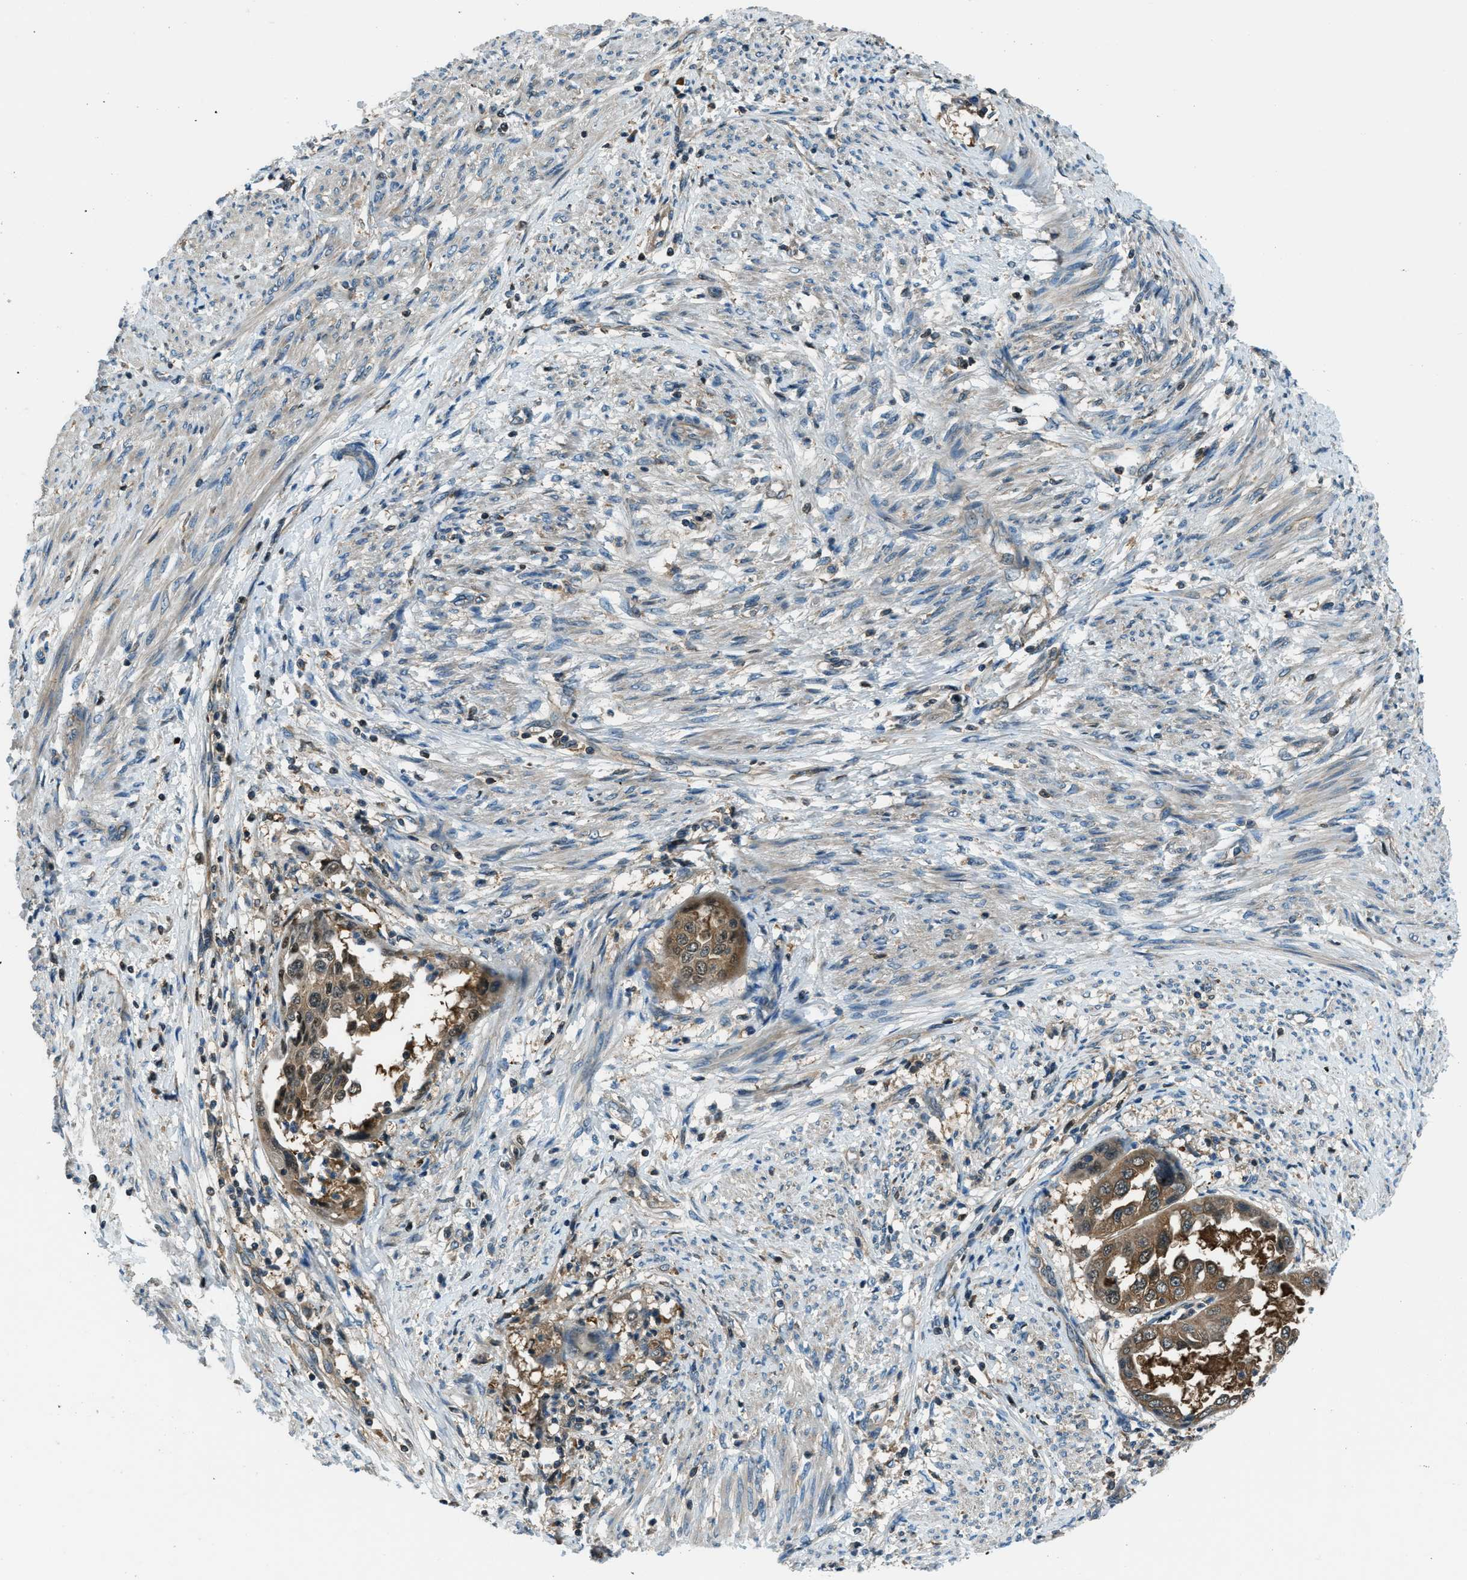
{"staining": {"intensity": "moderate", "quantity": "25%-75%", "location": "cytoplasmic/membranous"}, "tissue": "endometrial cancer", "cell_type": "Tumor cells", "image_type": "cancer", "snomed": [{"axis": "morphology", "description": "Adenocarcinoma, NOS"}, {"axis": "topography", "description": "Endometrium"}], "caption": "IHC (DAB (3,3'-diaminobenzidine)) staining of endometrial cancer (adenocarcinoma) shows moderate cytoplasmic/membranous protein expression in approximately 25%-75% of tumor cells. (DAB (3,3'-diaminobenzidine) IHC, brown staining for protein, blue staining for nuclei).", "gene": "HEBP2", "patient": {"sex": "female", "age": 85}}